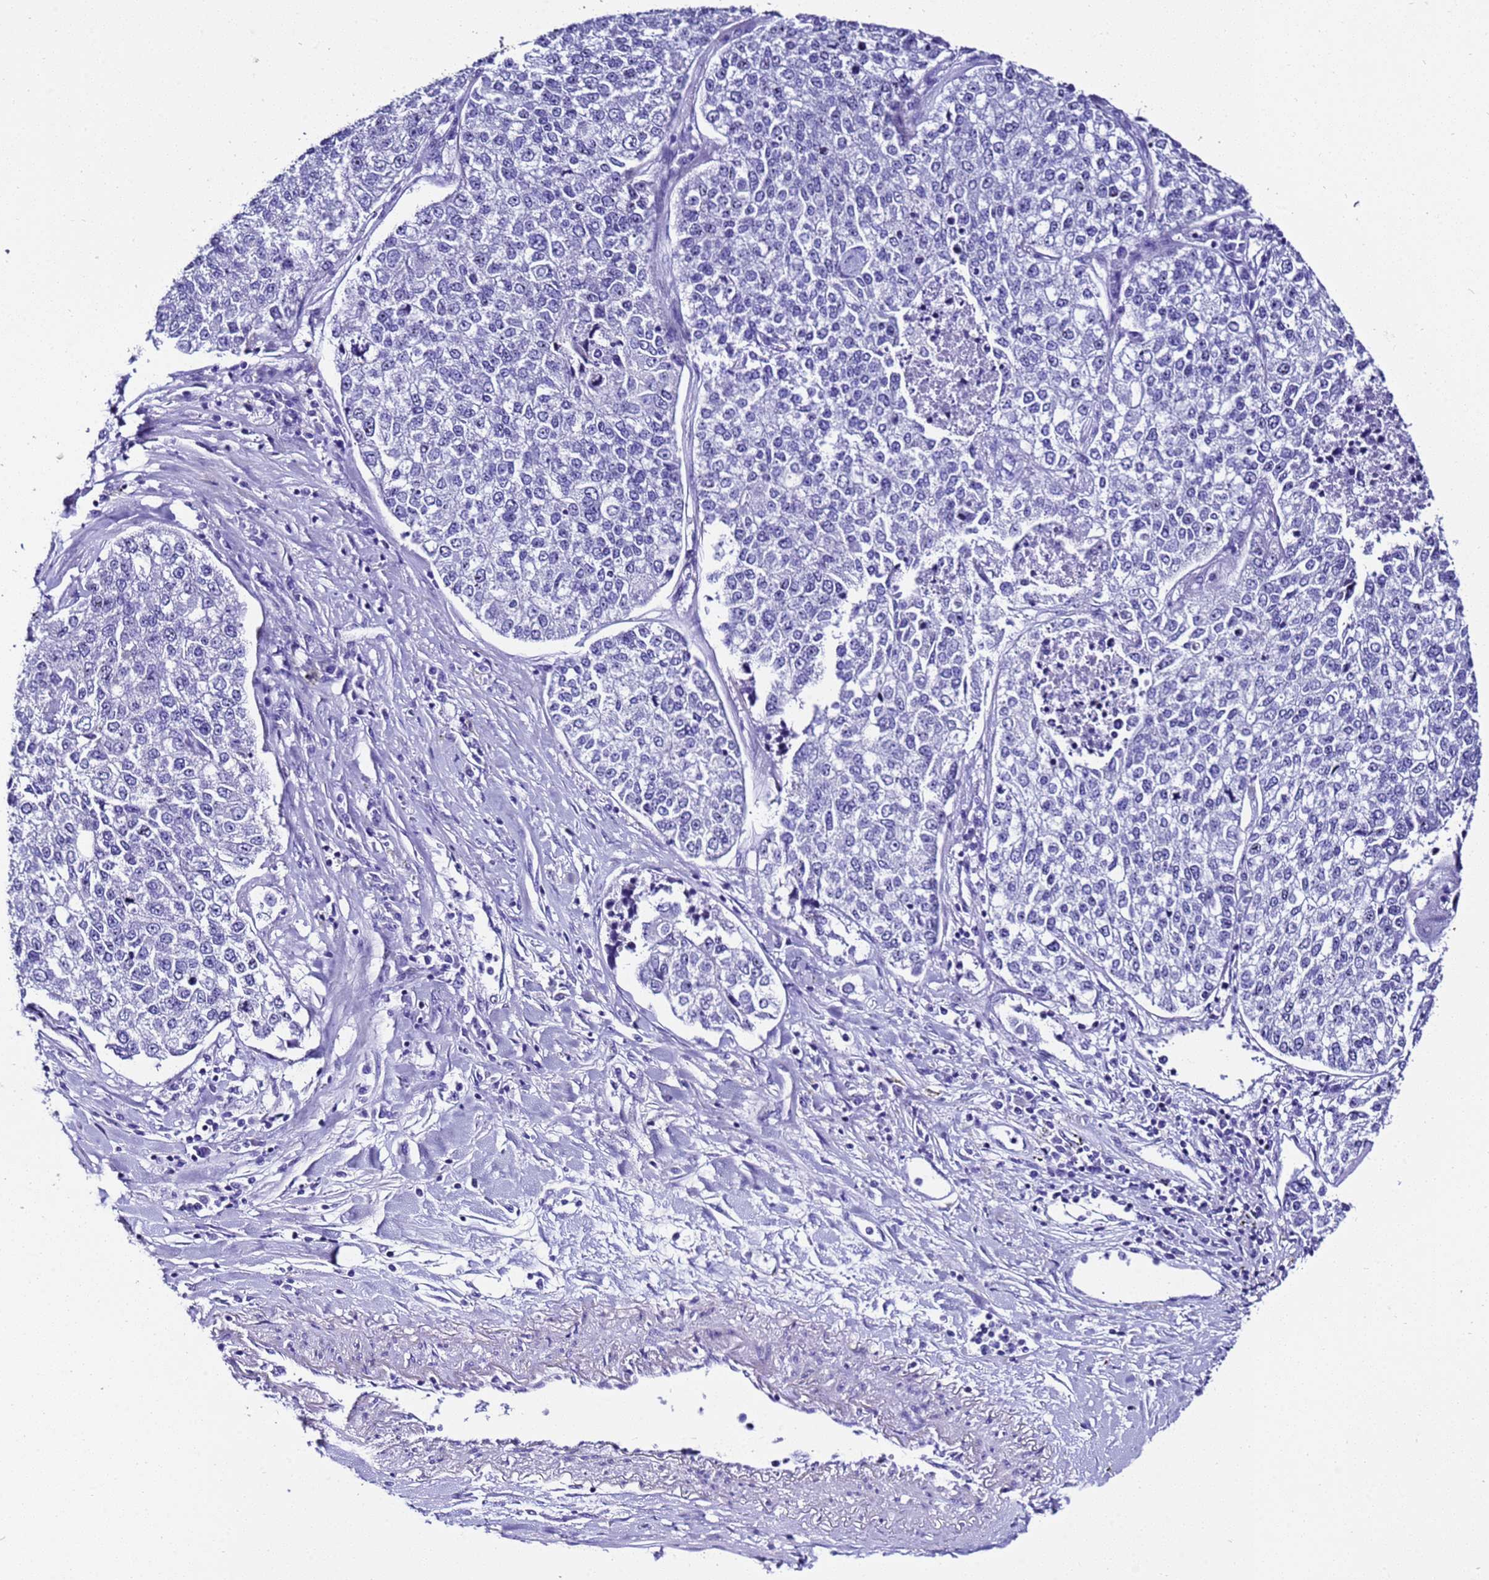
{"staining": {"intensity": "negative", "quantity": "none", "location": "none"}, "tissue": "lung cancer", "cell_type": "Tumor cells", "image_type": "cancer", "snomed": [{"axis": "morphology", "description": "Adenocarcinoma, NOS"}, {"axis": "topography", "description": "Lung"}], "caption": "Tumor cells are negative for protein expression in human lung cancer.", "gene": "ZNF417", "patient": {"sex": "male", "age": 49}}